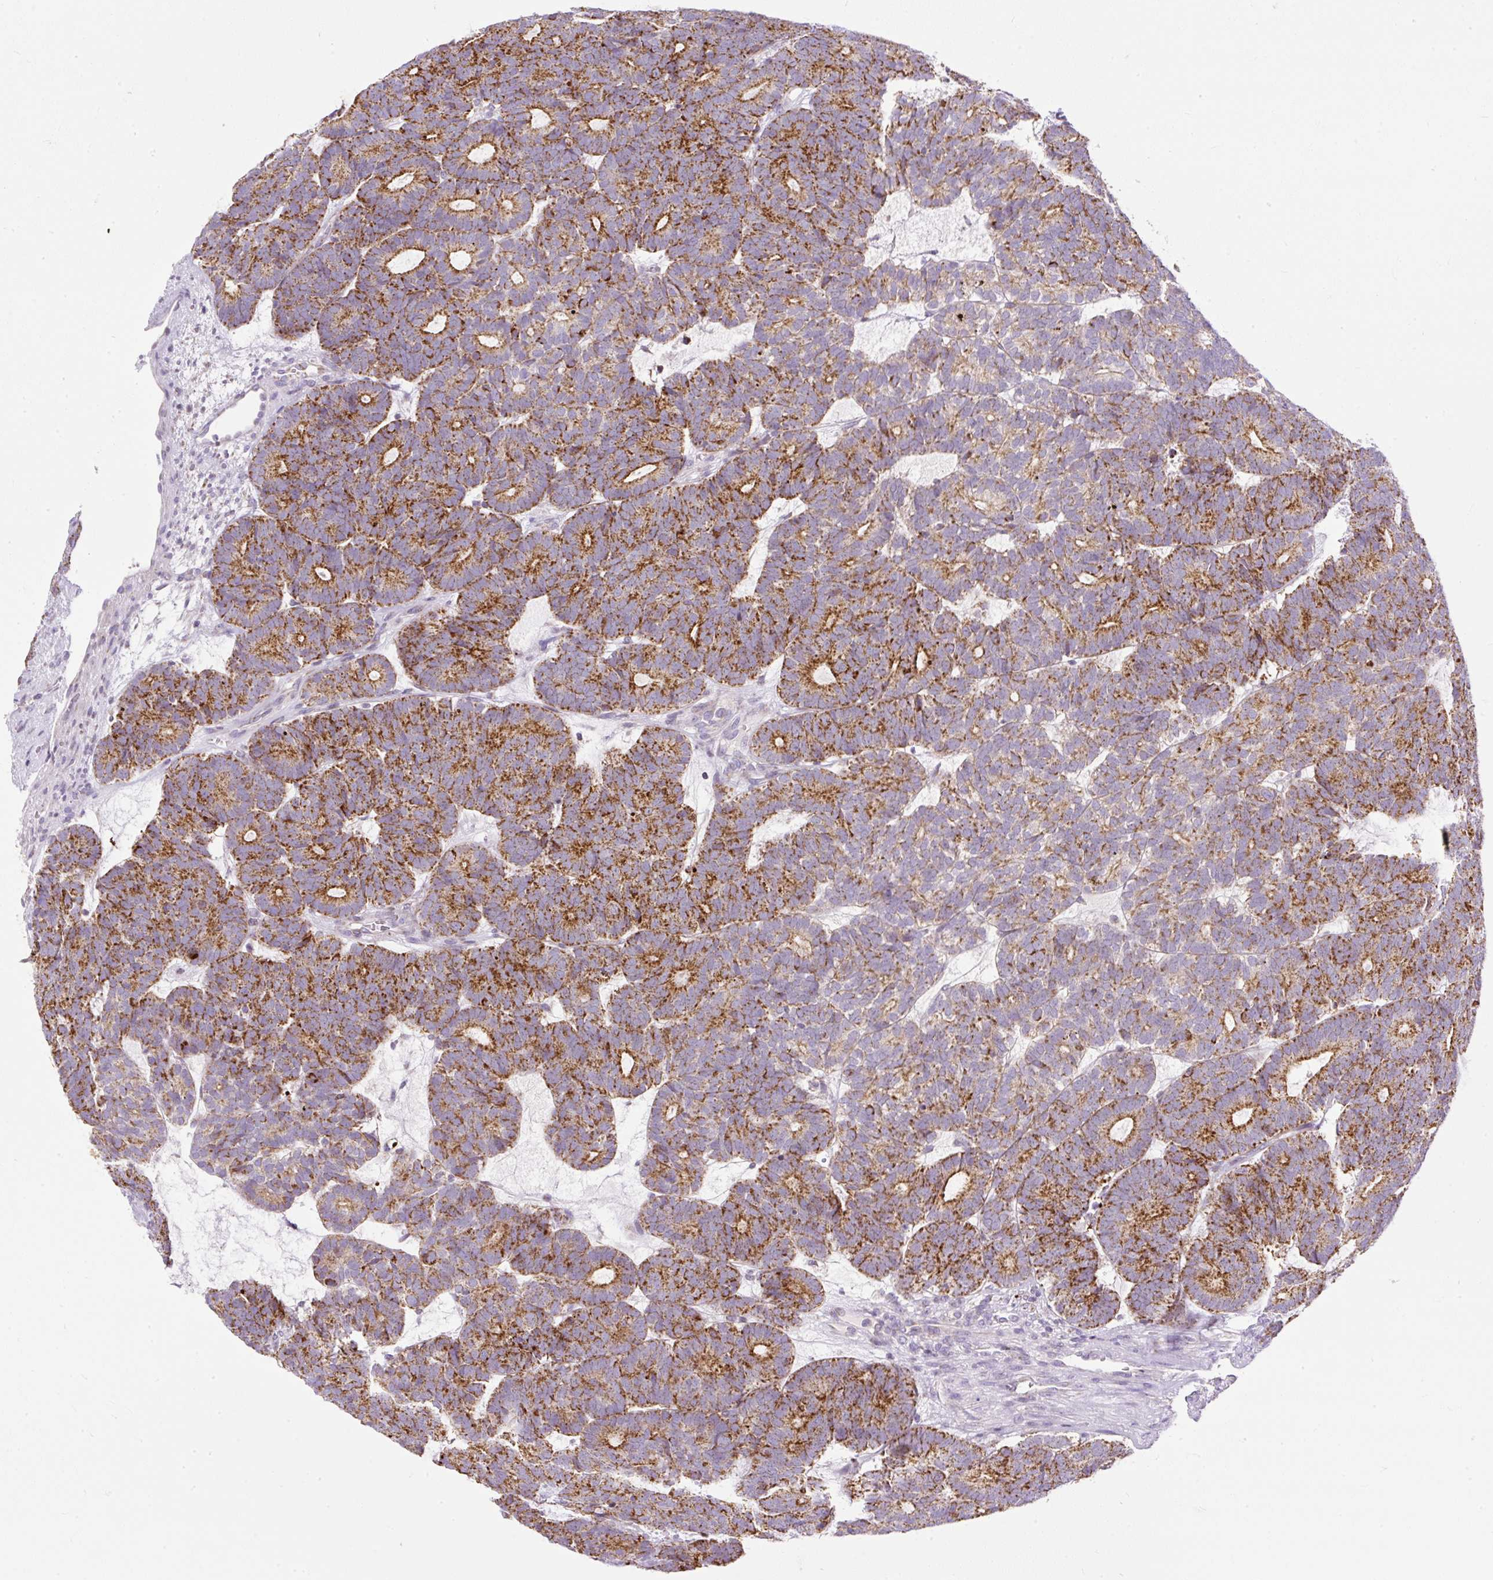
{"staining": {"intensity": "strong", "quantity": ">75%", "location": "cytoplasmic/membranous"}, "tissue": "head and neck cancer", "cell_type": "Tumor cells", "image_type": "cancer", "snomed": [{"axis": "morphology", "description": "Adenocarcinoma, NOS"}, {"axis": "topography", "description": "Head-Neck"}], "caption": "The immunohistochemical stain shows strong cytoplasmic/membranous expression in tumor cells of head and neck cancer tissue. (DAB IHC with brightfield microscopy, high magnification).", "gene": "FMC1", "patient": {"sex": "female", "age": 81}}